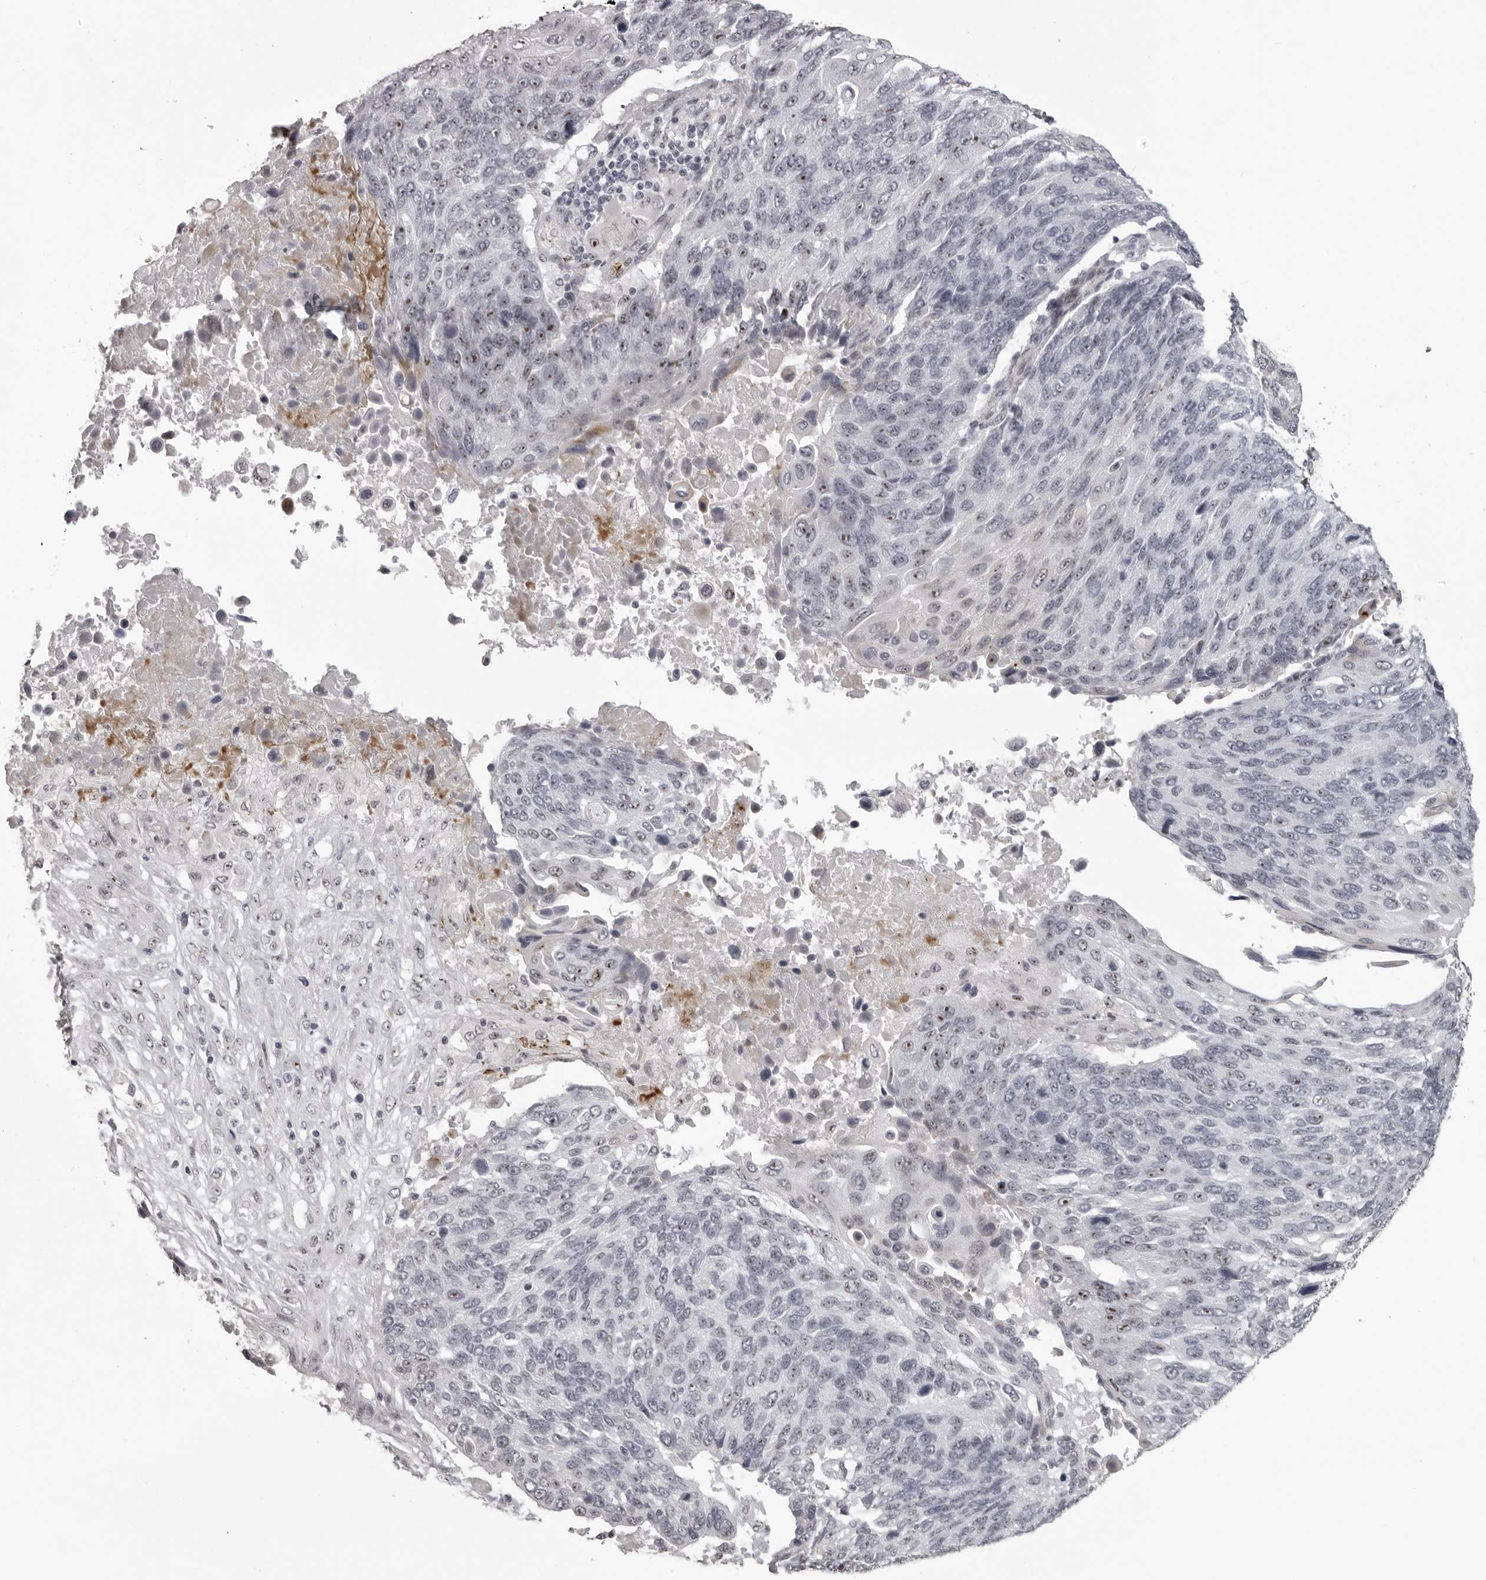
{"staining": {"intensity": "moderate", "quantity": "<25%", "location": "nuclear"}, "tissue": "lung cancer", "cell_type": "Tumor cells", "image_type": "cancer", "snomed": [{"axis": "morphology", "description": "Squamous cell carcinoma, NOS"}, {"axis": "topography", "description": "Lung"}], "caption": "A photomicrograph of human lung cancer (squamous cell carcinoma) stained for a protein reveals moderate nuclear brown staining in tumor cells. The staining was performed using DAB to visualize the protein expression in brown, while the nuclei were stained in blue with hematoxylin (Magnification: 20x).", "gene": "HELZ", "patient": {"sex": "male", "age": 66}}